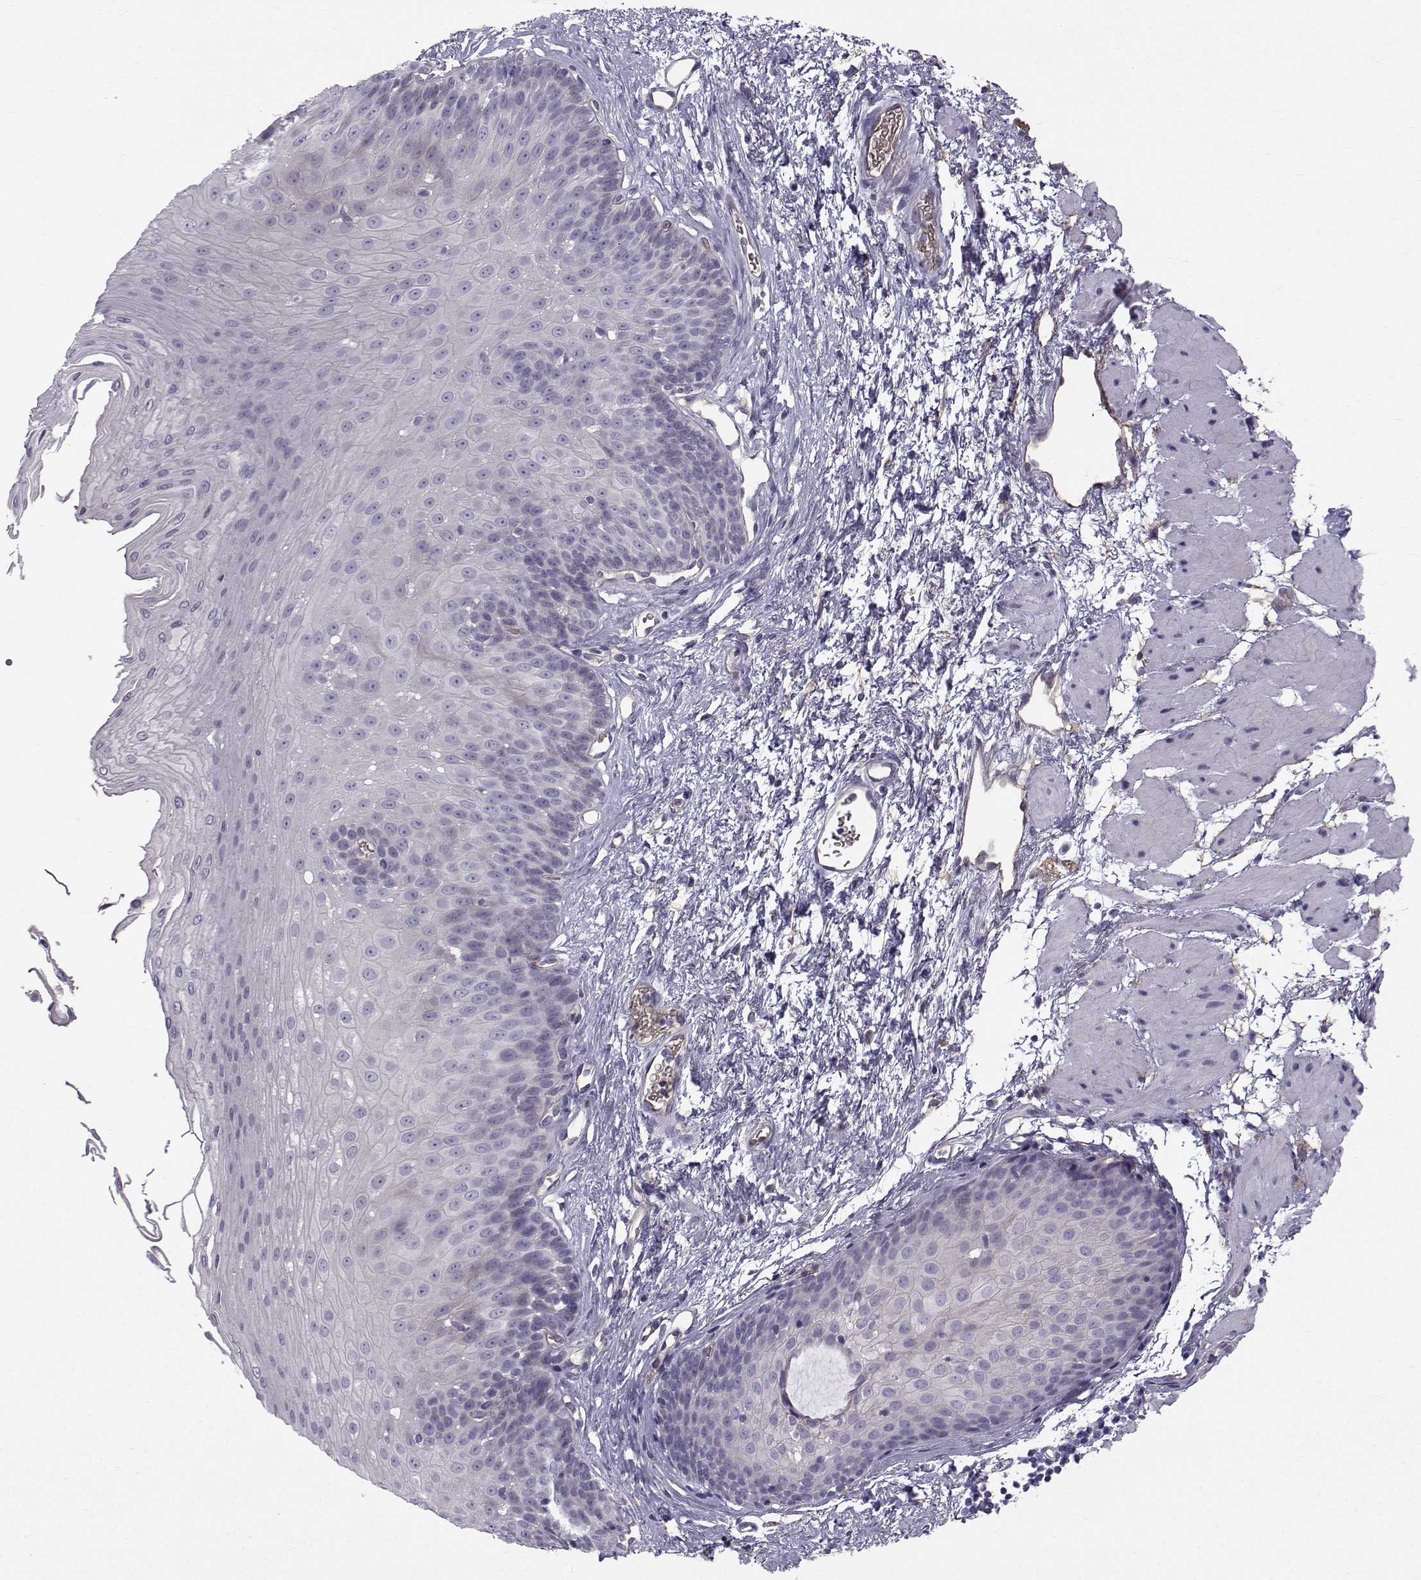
{"staining": {"intensity": "negative", "quantity": "none", "location": "none"}, "tissue": "esophagus", "cell_type": "Squamous epithelial cells", "image_type": "normal", "snomed": [{"axis": "morphology", "description": "Normal tissue, NOS"}, {"axis": "topography", "description": "Esophagus"}], "caption": "Immunohistochemistry (IHC) image of unremarkable esophagus: human esophagus stained with DAB reveals no significant protein staining in squamous epithelial cells.", "gene": "QPCT", "patient": {"sex": "female", "age": 62}}